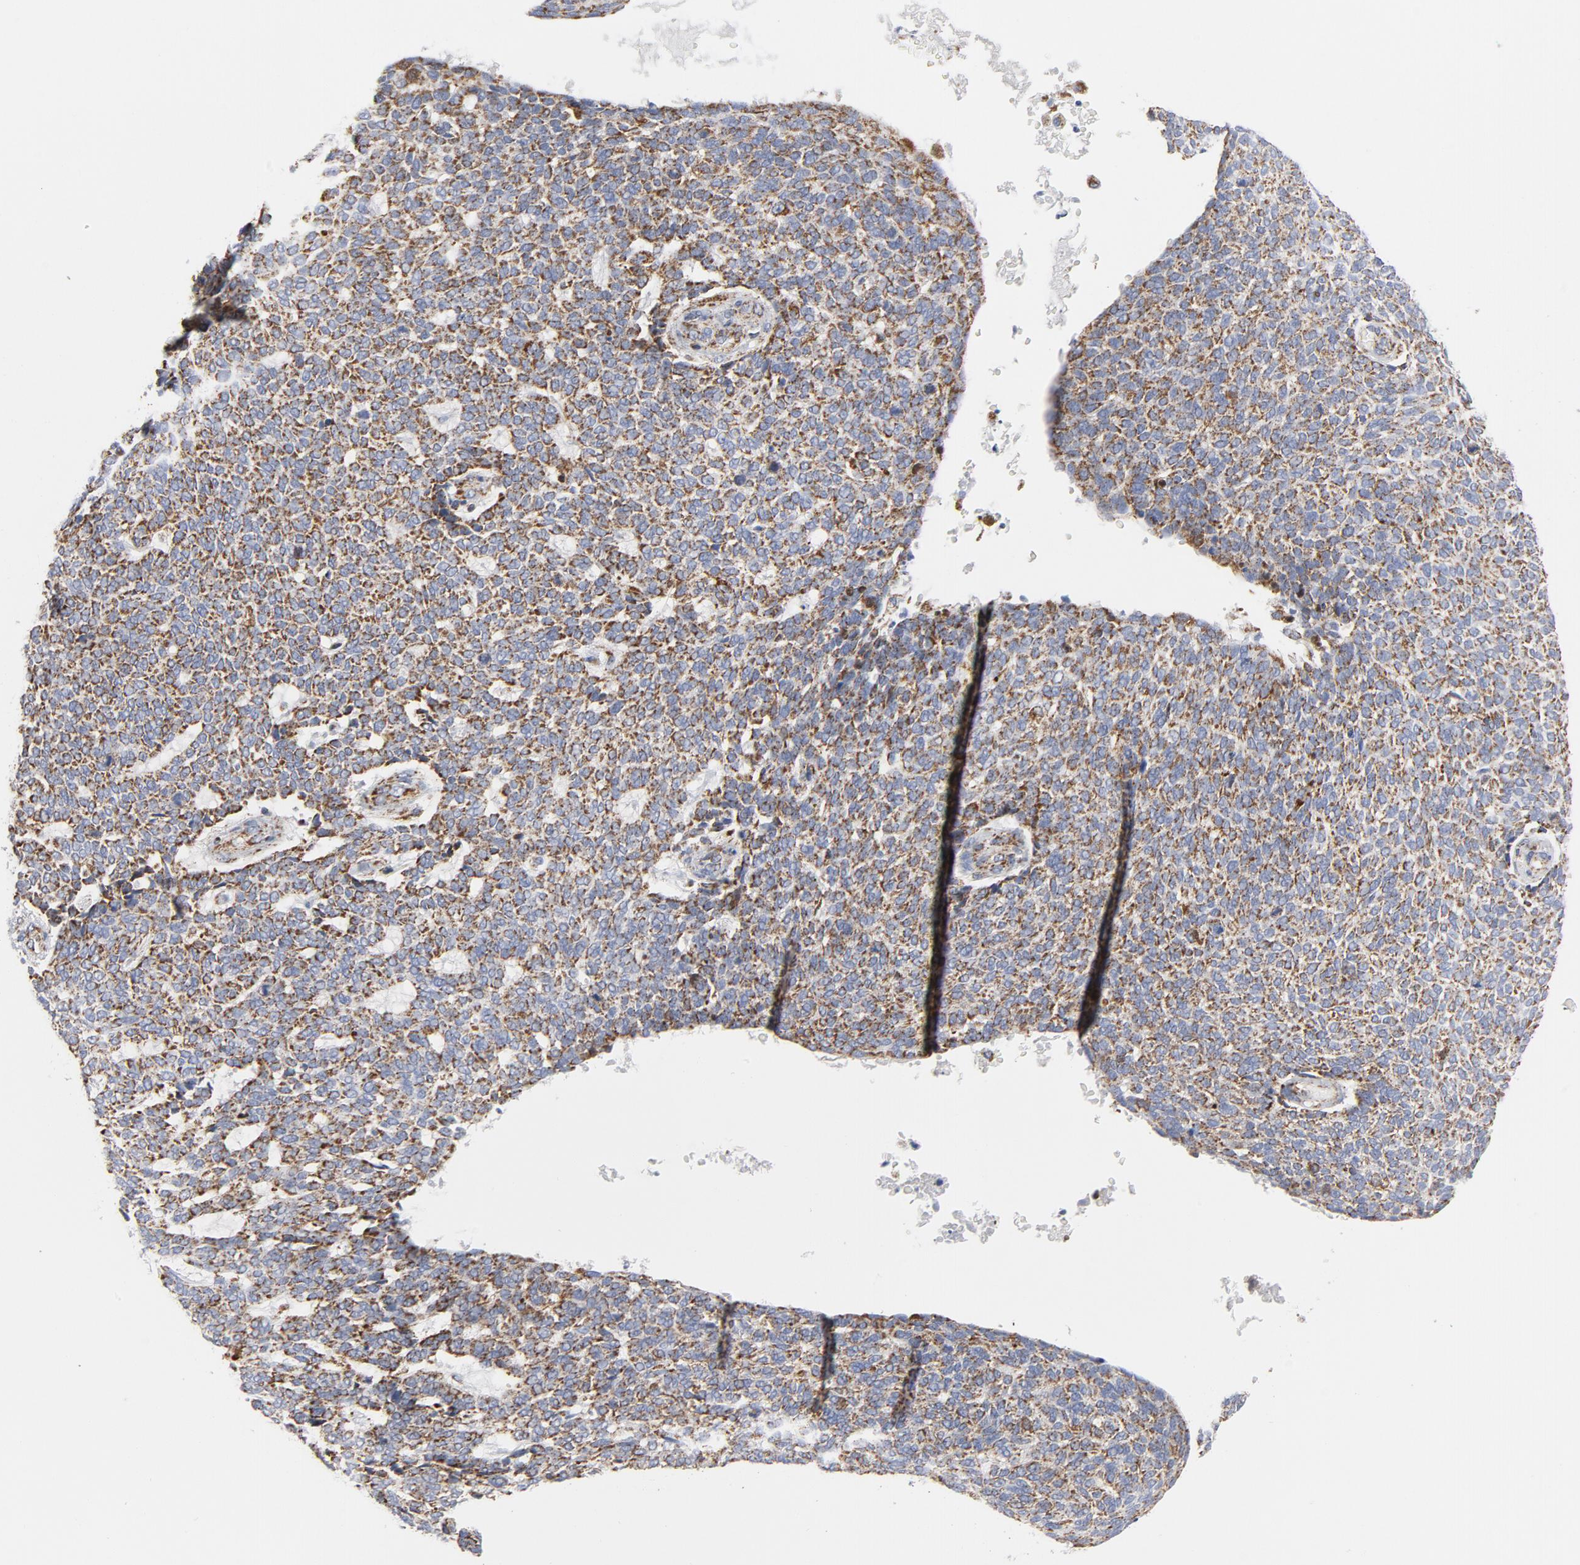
{"staining": {"intensity": "moderate", "quantity": ">75%", "location": "cytoplasmic/membranous"}, "tissue": "skin cancer", "cell_type": "Tumor cells", "image_type": "cancer", "snomed": [{"axis": "morphology", "description": "Normal tissue, NOS"}, {"axis": "morphology", "description": "Basal cell carcinoma"}, {"axis": "topography", "description": "Skin"}], "caption": "An immunohistochemistry (IHC) micrograph of neoplastic tissue is shown. Protein staining in brown labels moderate cytoplasmic/membranous positivity in skin cancer within tumor cells.", "gene": "CYCS", "patient": {"sex": "male", "age": 87}}